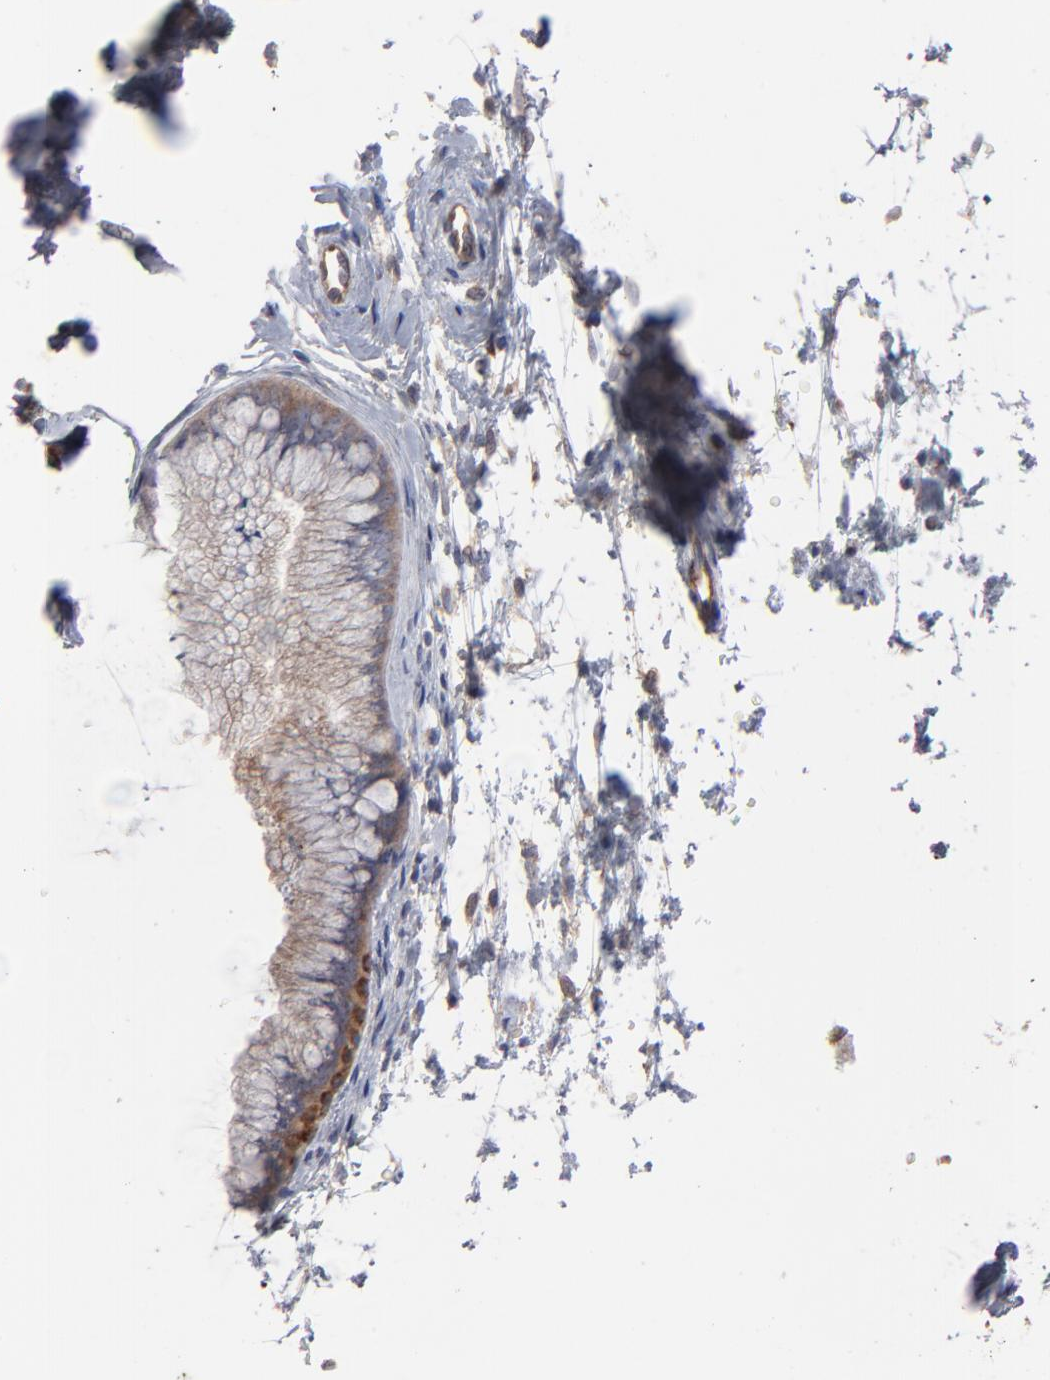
{"staining": {"intensity": "weak", "quantity": "25%-75%", "location": "cytoplasmic/membranous"}, "tissue": "cervix", "cell_type": "Glandular cells", "image_type": "normal", "snomed": [{"axis": "morphology", "description": "Normal tissue, NOS"}, {"axis": "topography", "description": "Cervix"}], "caption": "The immunohistochemical stain highlights weak cytoplasmic/membranous positivity in glandular cells of normal cervix.", "gene": "PXN", "patient": {"sex": "female", "age": 39}}